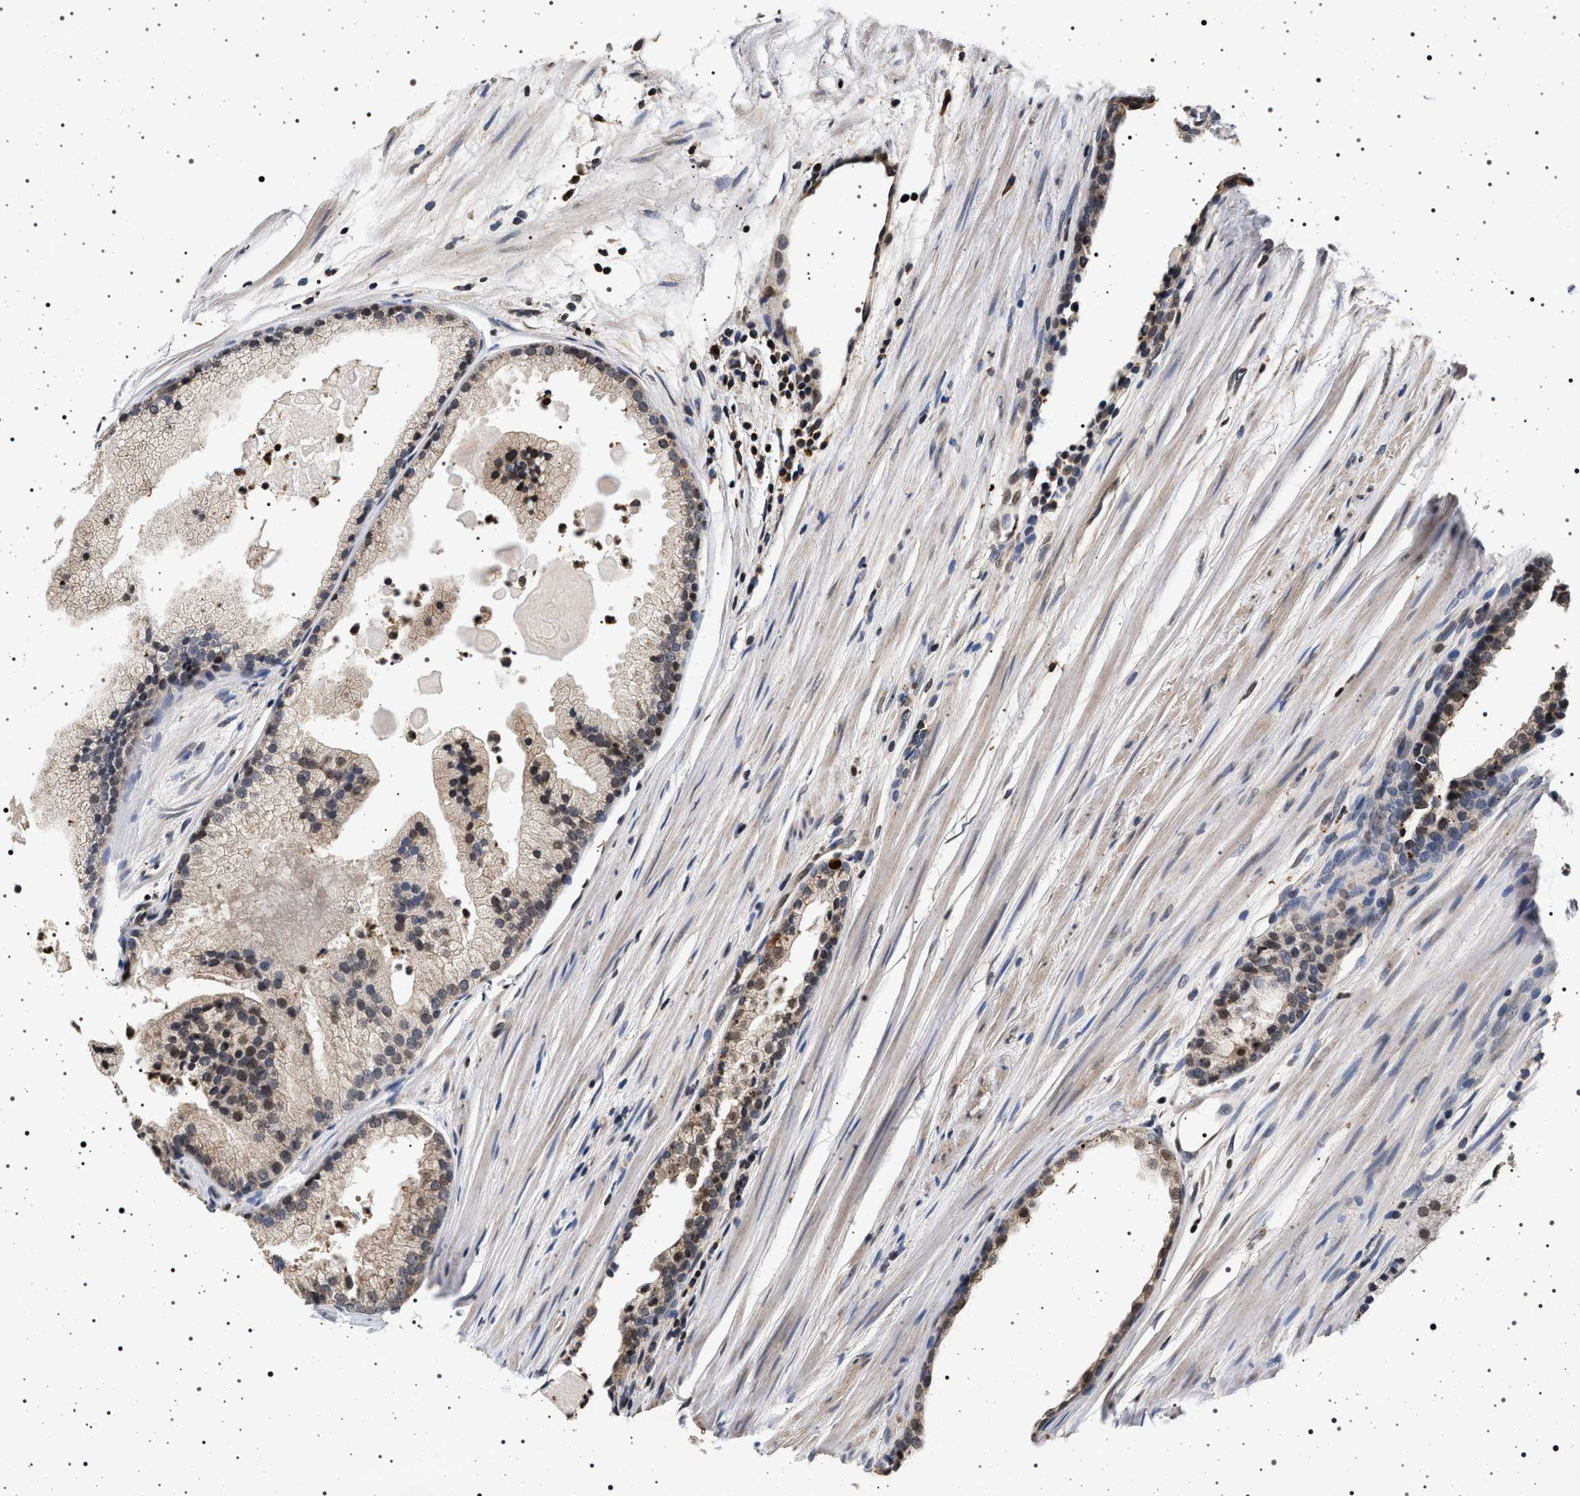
{"staining": {"intensity": "weak", "quantity": ">75%", "location": "cytoplasmic/membranous,nuclear"}, "tissue": "prostate cancer", "cell_type": "Tumor cells", "image_type": "cancer", "snomed": [{"axis": "morphology", "description": "Adenocarcinoma, Low grade"}, {"axis": "topography", "description": "Prostate"}], "caption": "Protein expression analysis of adenocarcinoma (low-grade) (prostate) shows weak cytoplasmic/membranous and nuclear positivity in approximately >75% of tumor cells.", "gene": "CDKN1B", "patient": {"sex": "male", "age": 69}}